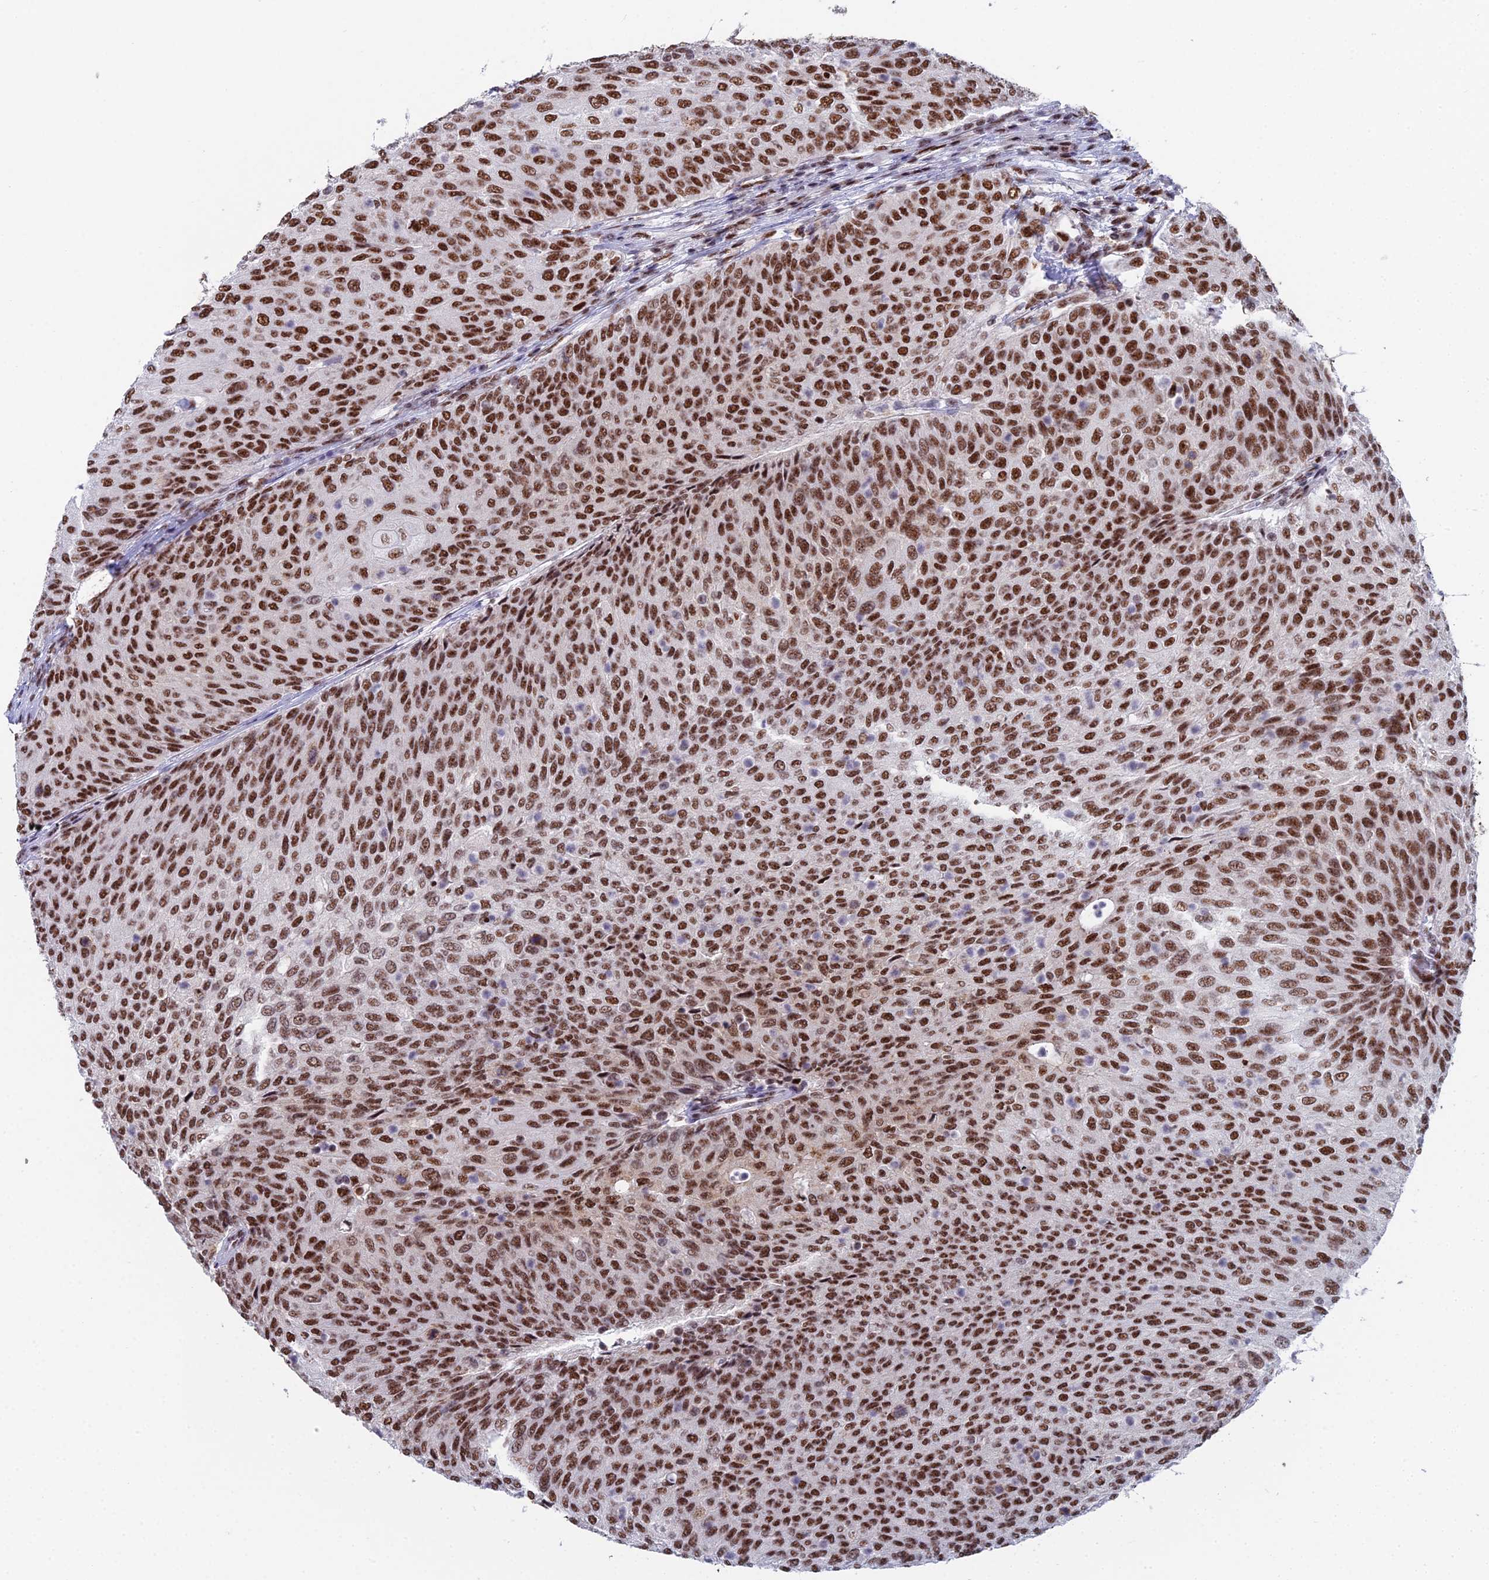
{"staining": {"intensity": "strong", "quantity": ">75%", "location": "nuclear"}, "tissue": "urothelial cancer", "cell_type": "Tumor cells", "image_type": "cancer", "snomed": [{"axis": "morphology", "description": "Urothelial carcinoma, Low grade"}, {"axis": "topography", "description": "Urinary bladder"}], "caption": "This is an image of IHC staining of urothelial carcinoma (low-grade), which shows strong positivity in the nuclear of tumor cells.", "gene": "SF3B3", "patient": {"sex": "female", "age": 79}}